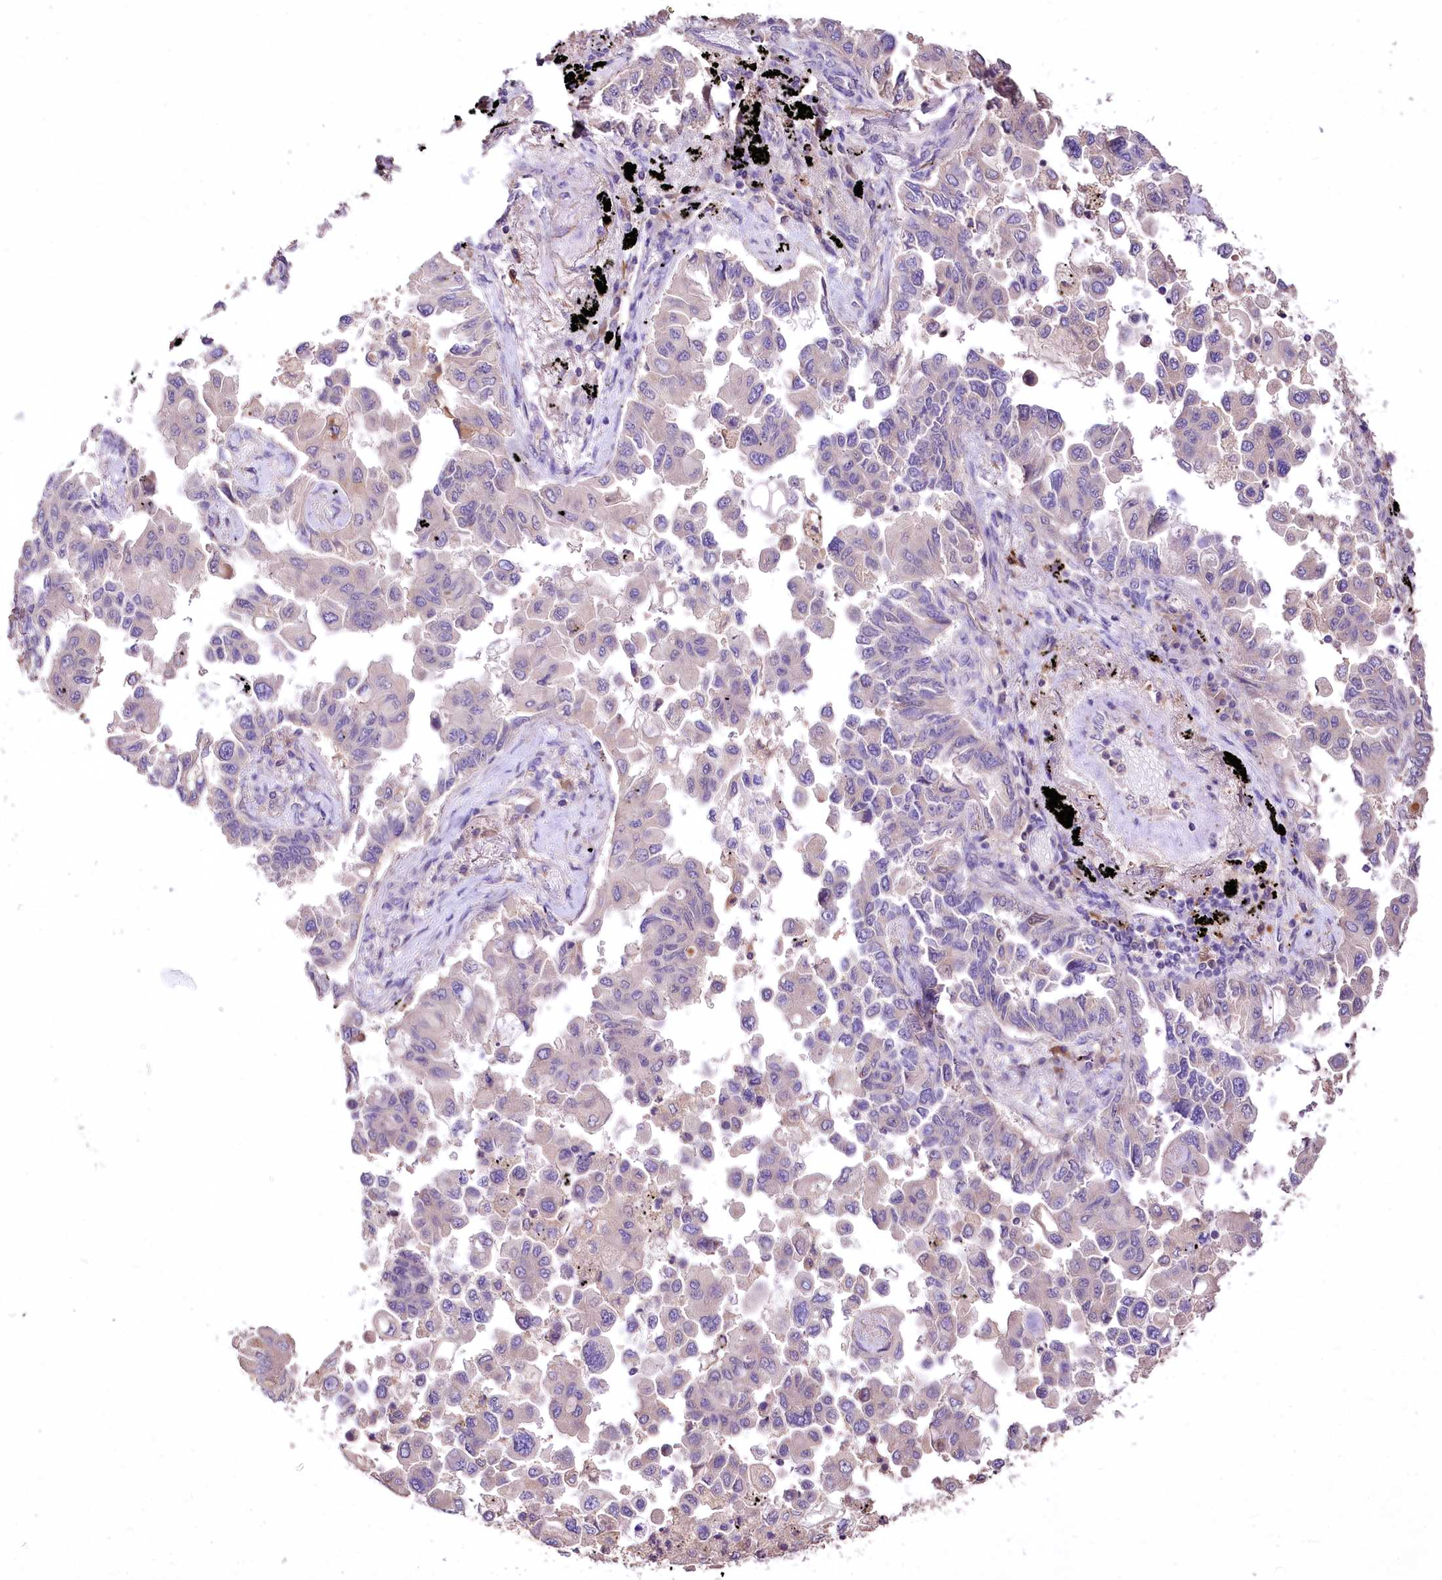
{"staining": {"intensity": "weak", "quantity": ">75%", "location": "cytoplasmic/membranous"}, "tissue": "lung cancer", "cell_type": "Tumor cells", "image_type": "cancer", "snomed": [{"axis": "morphology", "description": "Adenocarcinoma, NOS"}, {"axis": "topography", "description": "Lung"}], "caption": "Human lung cancer stained with a brown dye shows weak cytoplasmic/membranous positive staining in about >75% of tumor cells.", "gene": "PCYOX1L", "patient": {"sex": "female", "age": 67}}